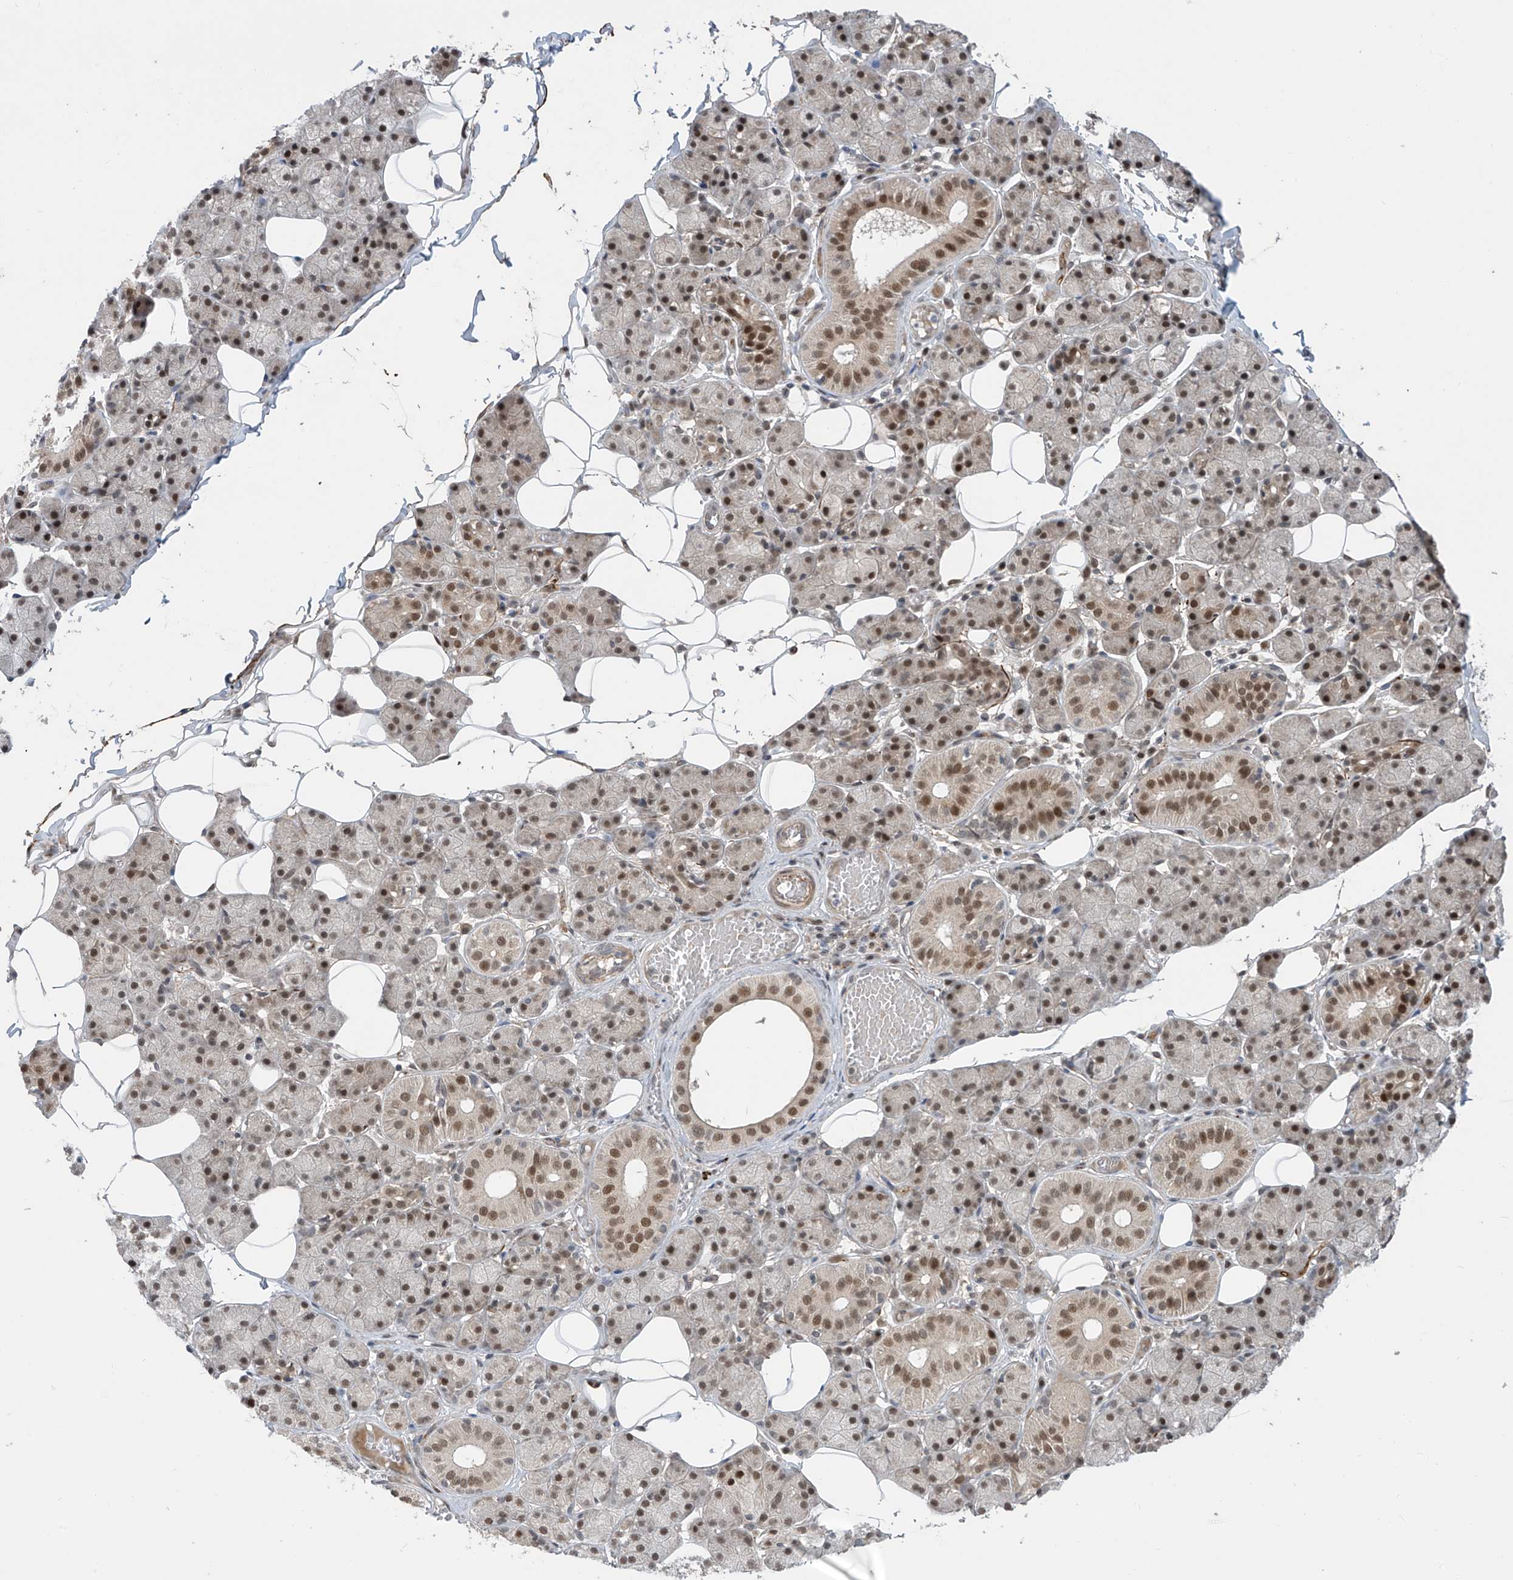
{"staining": {"intensity": "moderate", "quantity": ">75%", "location": "cytoplasmic/membranous,nuclear"}, "tissue": "salivary gland", "cell_type": "Glandular cells", "image_type": "normal", "snomed": [{"axis": "morphology", "description": "Normal tissue, NOS"}, {"axis": "topography", "description": "Salivary gland"}], "caption": "Protein positivity by immunohistochemistry displays moderate cytoplasmic/membranous,nuclear expression in about >75% of glandular cells in benign salivary gland.", "gene": "LAGE3", "patient": {"sex": "female", "age": 33}}